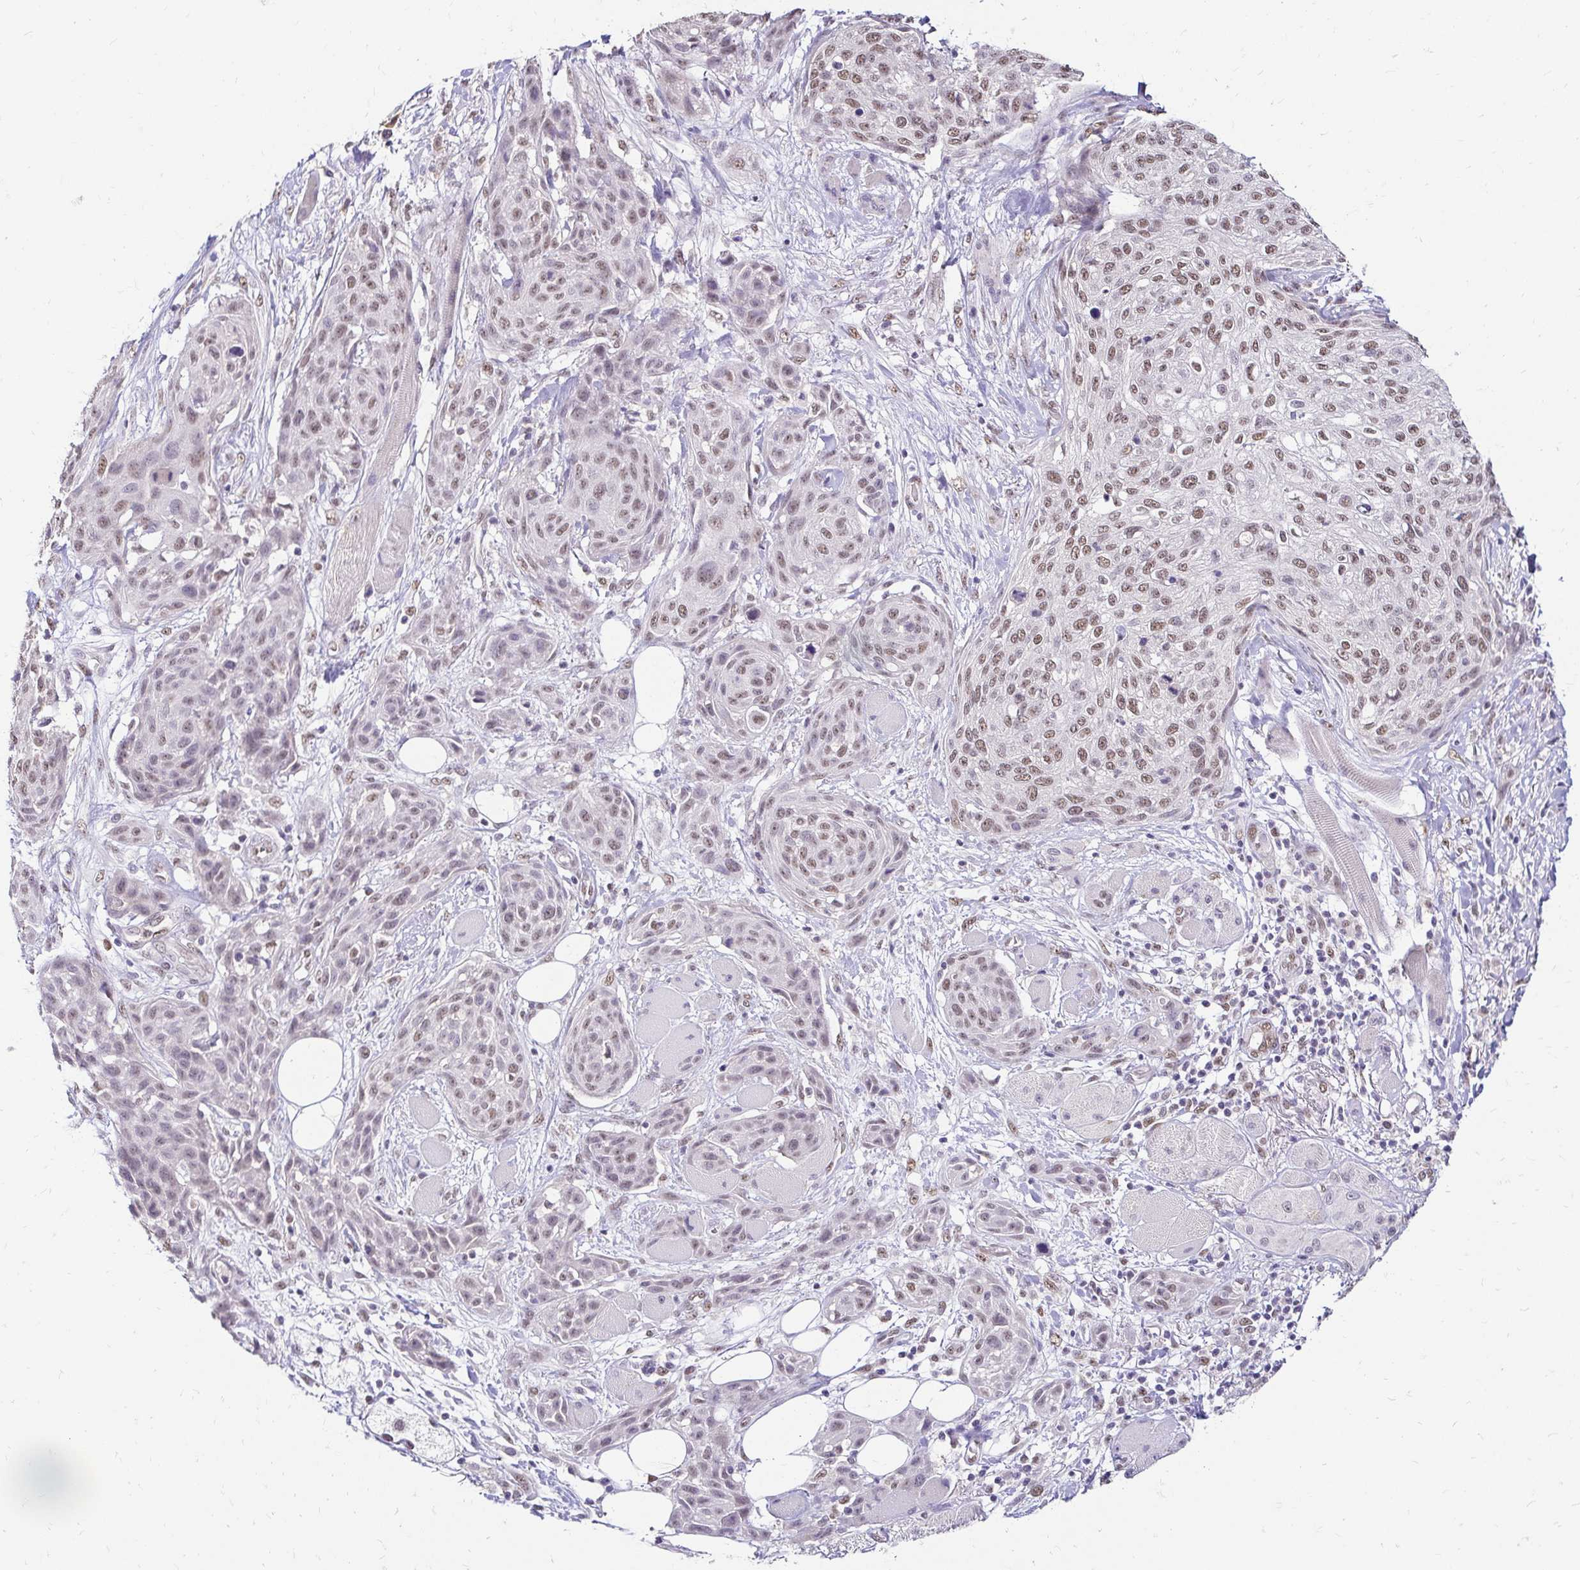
{"staining": {"intensity": "moderate", "quantity": "25%-75%", "location": "nuclear"}, "tissue": "skin cancer", "cell_type": "Tumor cells", "image_type": "cancer", "snomed": [{"axis": "morphology", "description": "Squamous cell carcinoma, NOS"}, {"axis": "topography", "description": "Skin"}], "caption": "Moderate nuclear positivity is seen in approximately 25%-75% of tumor cells in skin squamous cell carcinoma. (Stains: DAB (3,3'-diaminobenzidine) in brown, nuclei in blue, Microscopy: brightfield microscopy at high magnification).", "gene": "RIMS4", "patient": {"sex": "female", "age": 87}}